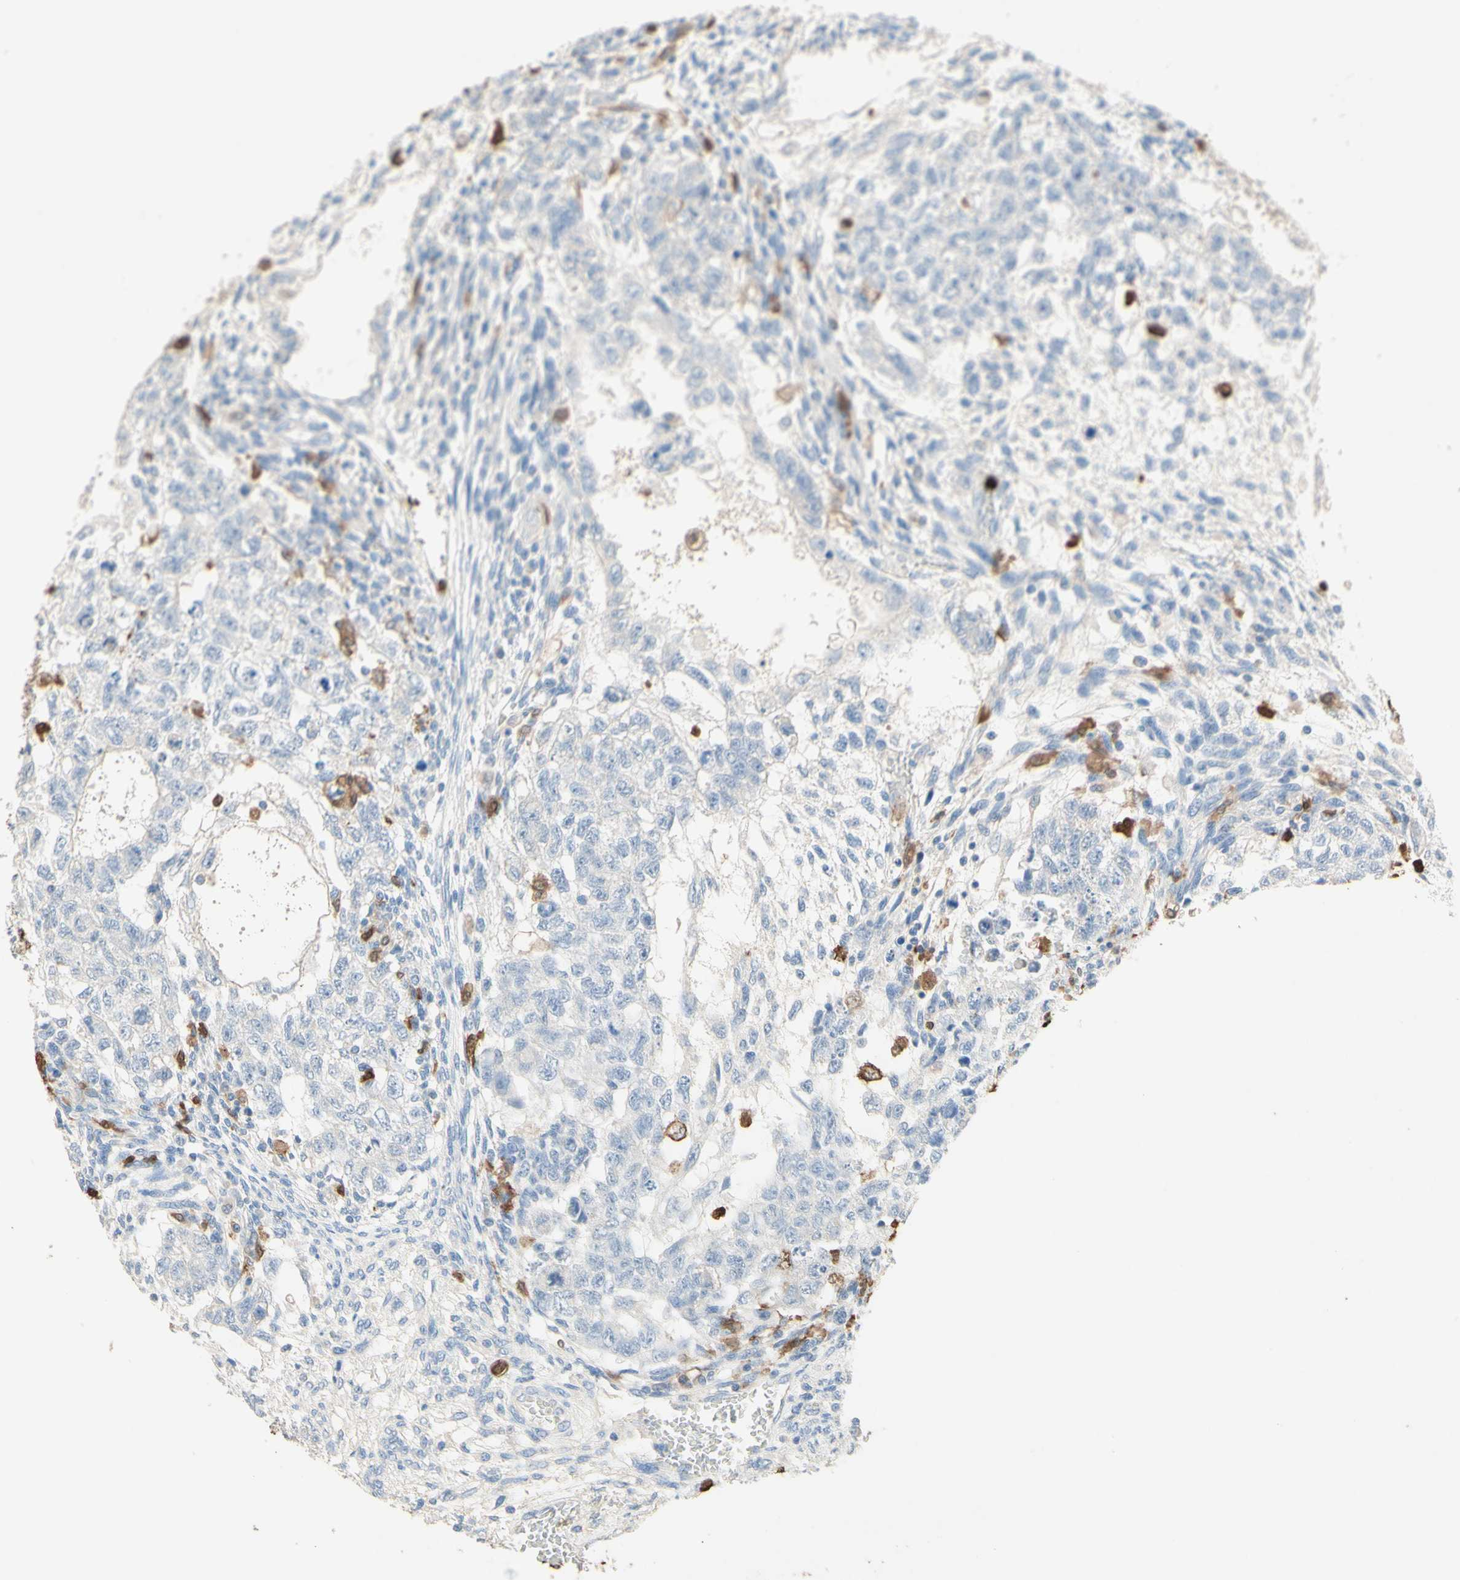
{"staining": {"intensity": "negative", "quantity": "none", "location": "none"}, "tissue": "testis cancer", "cell_type": "Tumor cells", "image_type": "cancer", "snomed": [{"axis": "morphology", "description": "Normal tissue, NOS"}, {"axis": "morphology", "description": "Carcinoma, Embryonal, NOS"}, {"axis": "topography", "description": "Testis"}], "caption": "DAB (3,3'-diaminobenzidine) immunohistochemical staining of human testis embryonal carcinoma exhibits no significant staining in tumor cells.", "gene": "NFKBIZ", "patient": {"sex": "male", "age": 36}}